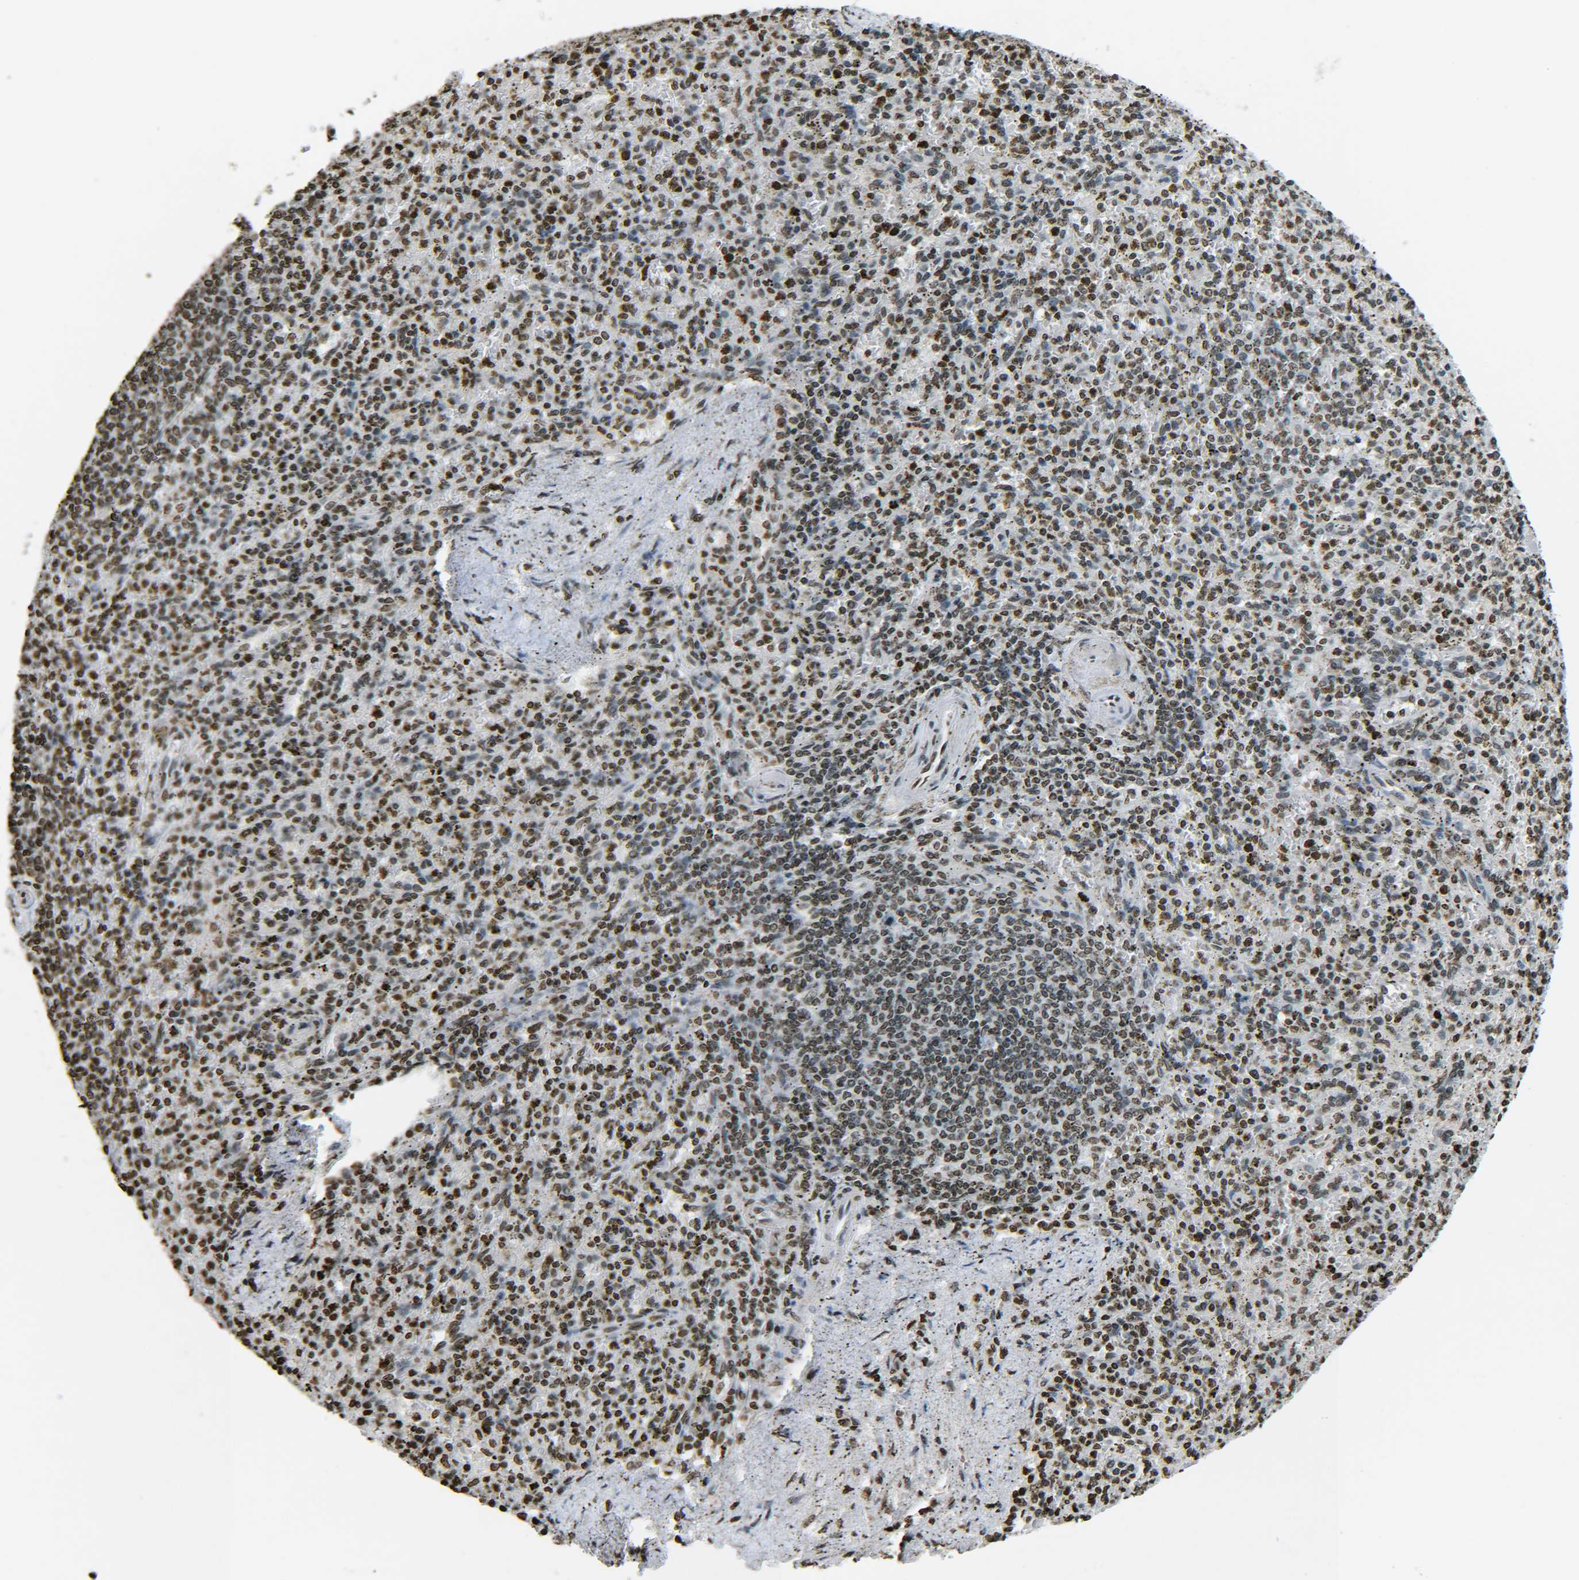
{"staining": {"intensity": "moderate", "quantity": ">75%", "location": "nuclear"}, "tissue": "spleen", "cell_type": "Cells in red pulp", "image_type": "normal", "snomed": [{"axis": "morphology", "description": "Normal tissue, NOS"}, {"axis": "topography", "description": "Spleen"}], "caption": "Unremarkable spleen exhibits moderate nuclear positivity in about >75% of cells in red pulp, visualized by immunohistochemistry. The protein is stained brown, and the nuclei are stained in blue (DAB (3,3'-diaminobenzidine) IHC with brightfield microscopy, high magnification).", "gene": "H4C16", "patient": {"sex": "male", "age": 72}}